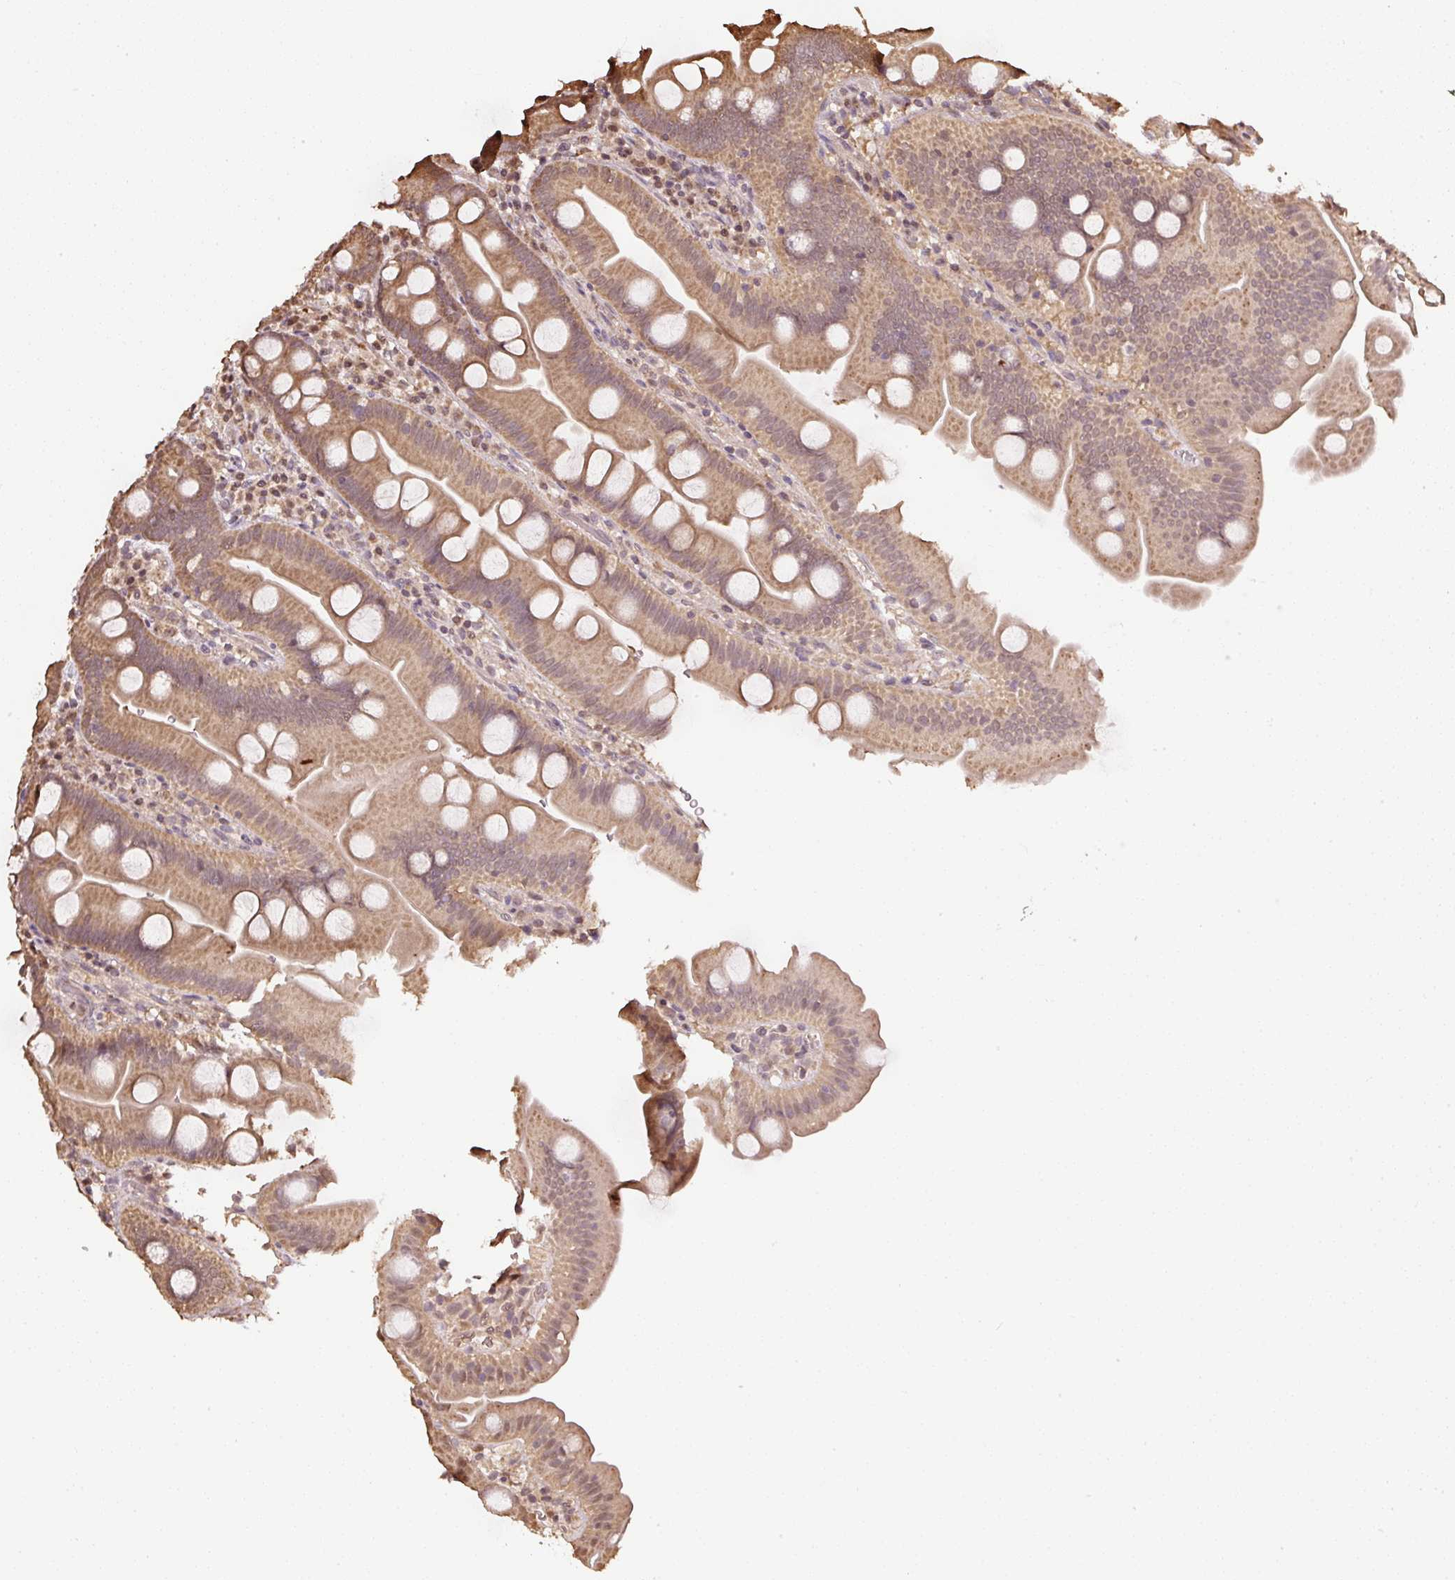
{"staining": {"intensity": "moderate", "quantity": ">75%", "location": "cytoplasmic/membranous"}, "tissue": "small intestine", "cell_type": "Glandular cells", "image_type": "normal", "snomed": [{"axis": "morphology", "description": "Normal tissue, NOS"}, {"axis": "topography", "description": "Small intestine"}], "caption": "Unremarkable small intestine was stained to show a protein in brown. There is medium levels of moderate cytoplasmic/membranous staining in approximately >75% of glandular cells. (DAB (3,3'-diaminobenzidine) IHC with brightfield microscopy, high magnification).", "gene": "TMEM170B", "patient": {"sex": "female", "age": 68}}